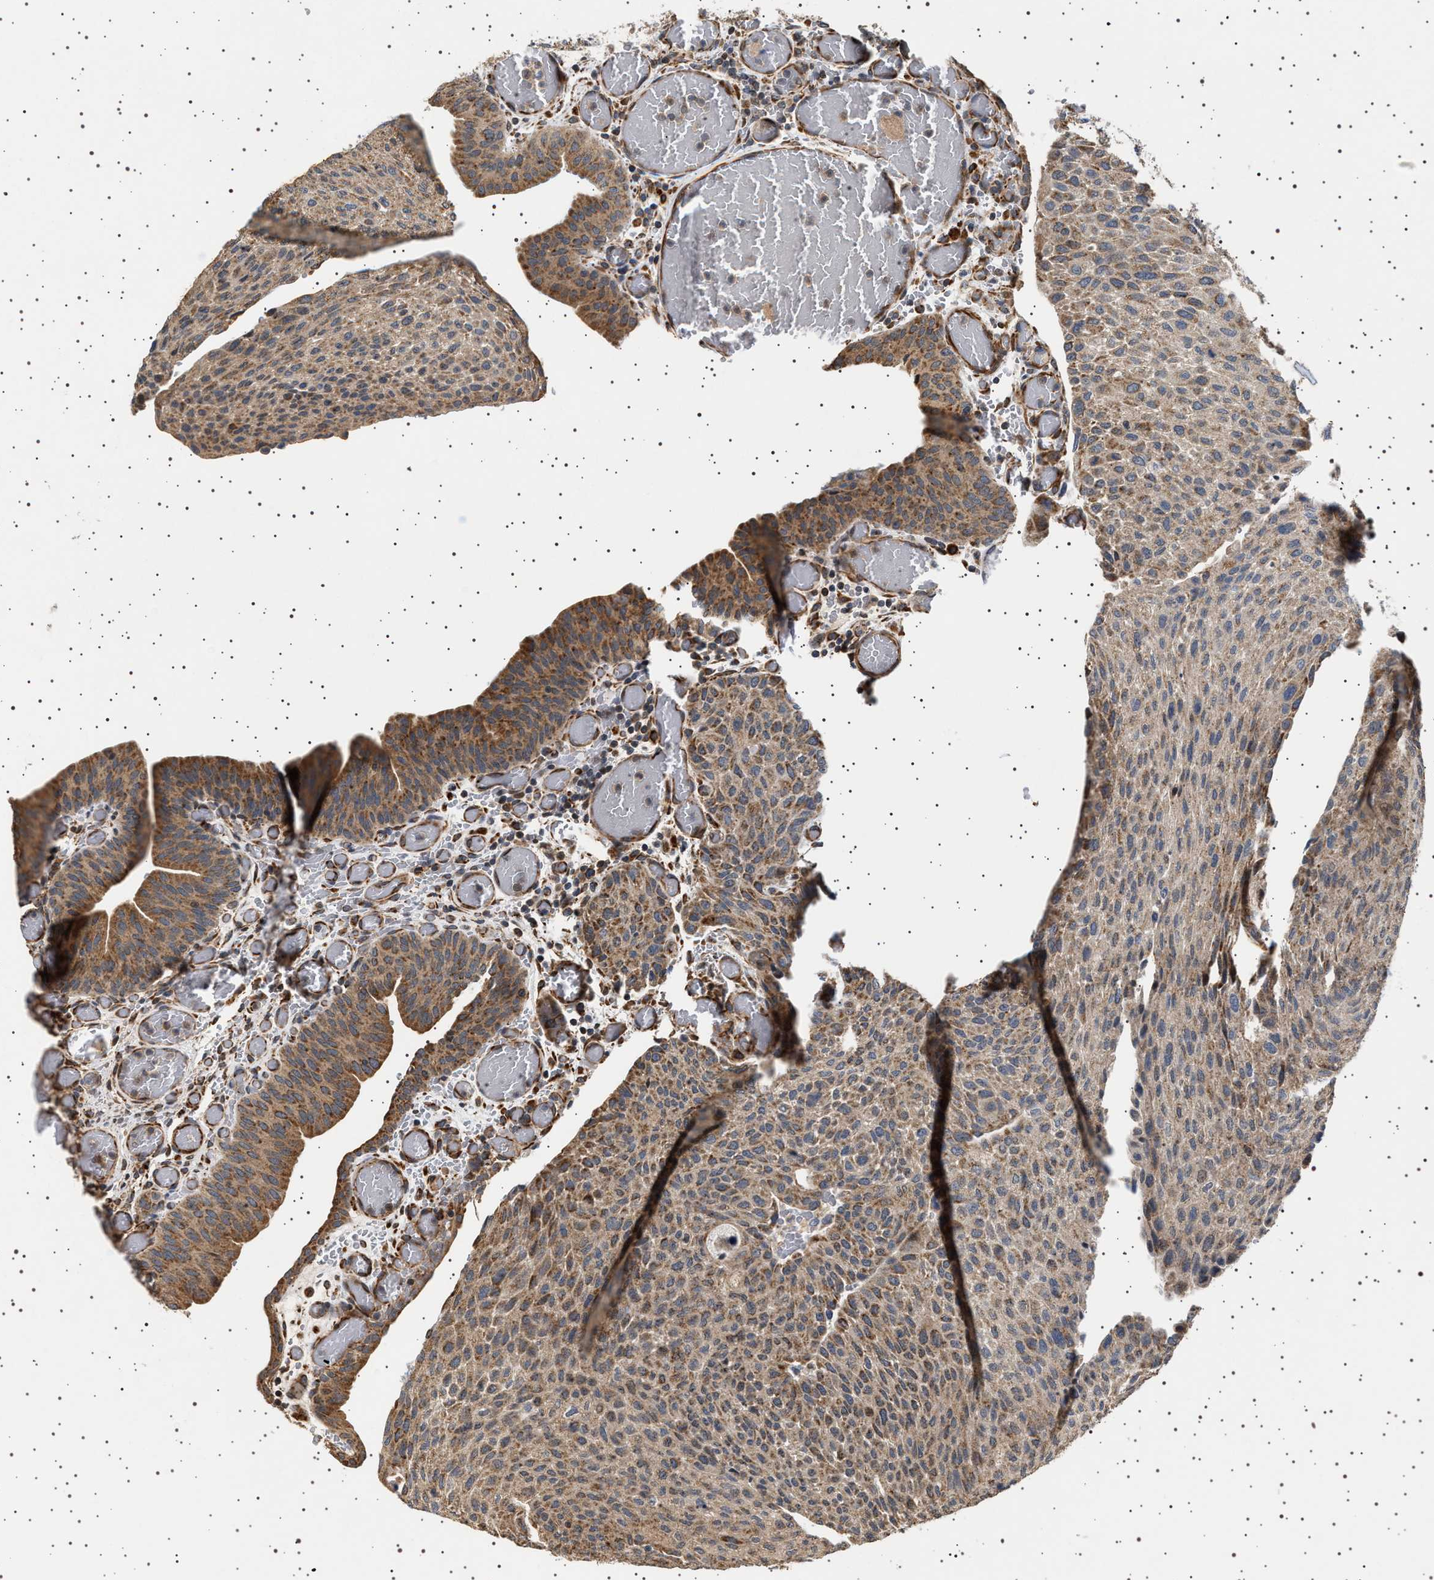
{"staining": {"intensity": "moderate", "quantity": ">75%", "location": "cytoplasmic/membranous"}, "tissue": "urothelial cancer", "cell_type": "Tumor cells", "image_type": "cancer", "snomed": [{"axis": "morphology", "description": "Urothelial carcinoma, Low grade"}, {"axis": "morphology", "description": "Urothelial carcinoma, High grade"}, {"axis": "topography", "description": "Urinary bladder"}], "caption": "High-power microscopy captured an IHC histopathology image of urothelial cancer, revealing moderate cytoplasmic/membranous positivity in about >75% of tumor cells.", "gene": "TRUB2", "patient": {"sex": "male", "age": 35}}